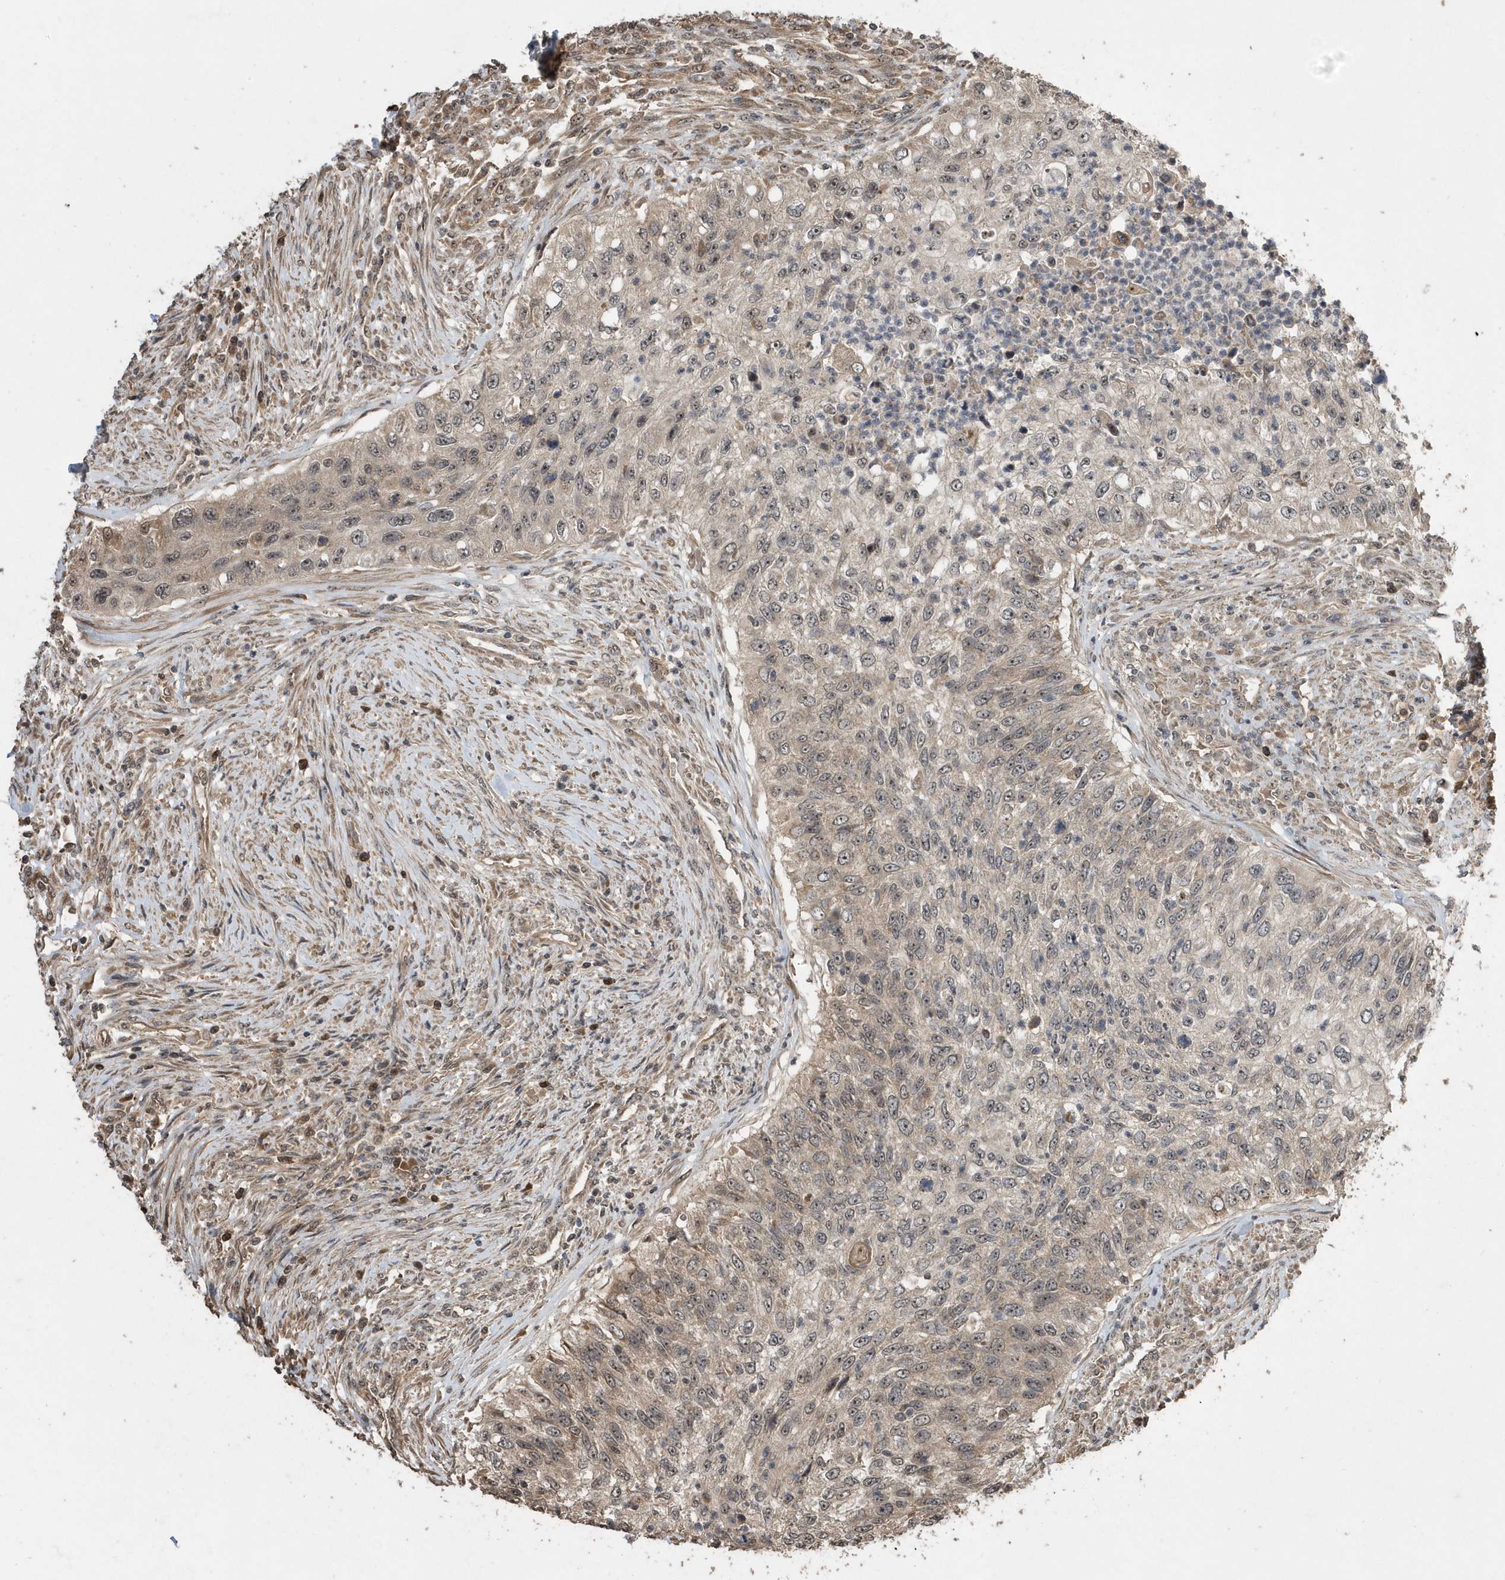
{"staining": {"intensity": "weak", "quantity": "<25%", "location": "cytoplasmic/membranous,nuclear"}, "tissue": "urothelial cancer", "cell_type": "Tumor cells", "image_type": "cancer", "snomed": [{"axis": "morphology", "description": "Urothelial carcinoma, High grade"}, {"axis": "topography", "description": "Urinary bladder"}], "caption": "Immunohistochemistry (IHC) photomicrograph of neoplastic tissue: high-grade urothelial carcinoma stained with DAB (3,3'-diaminobenzidine) exhibits no significant protein staining in tumor cells. (Stains: DAB immunohistochemistry (IHC) with hematoxylin counter stain, Microscopy: brightfield microscopy at high magnification).", "gene": "WASHC5", "patient": {"sex": "female", "age": 60}}